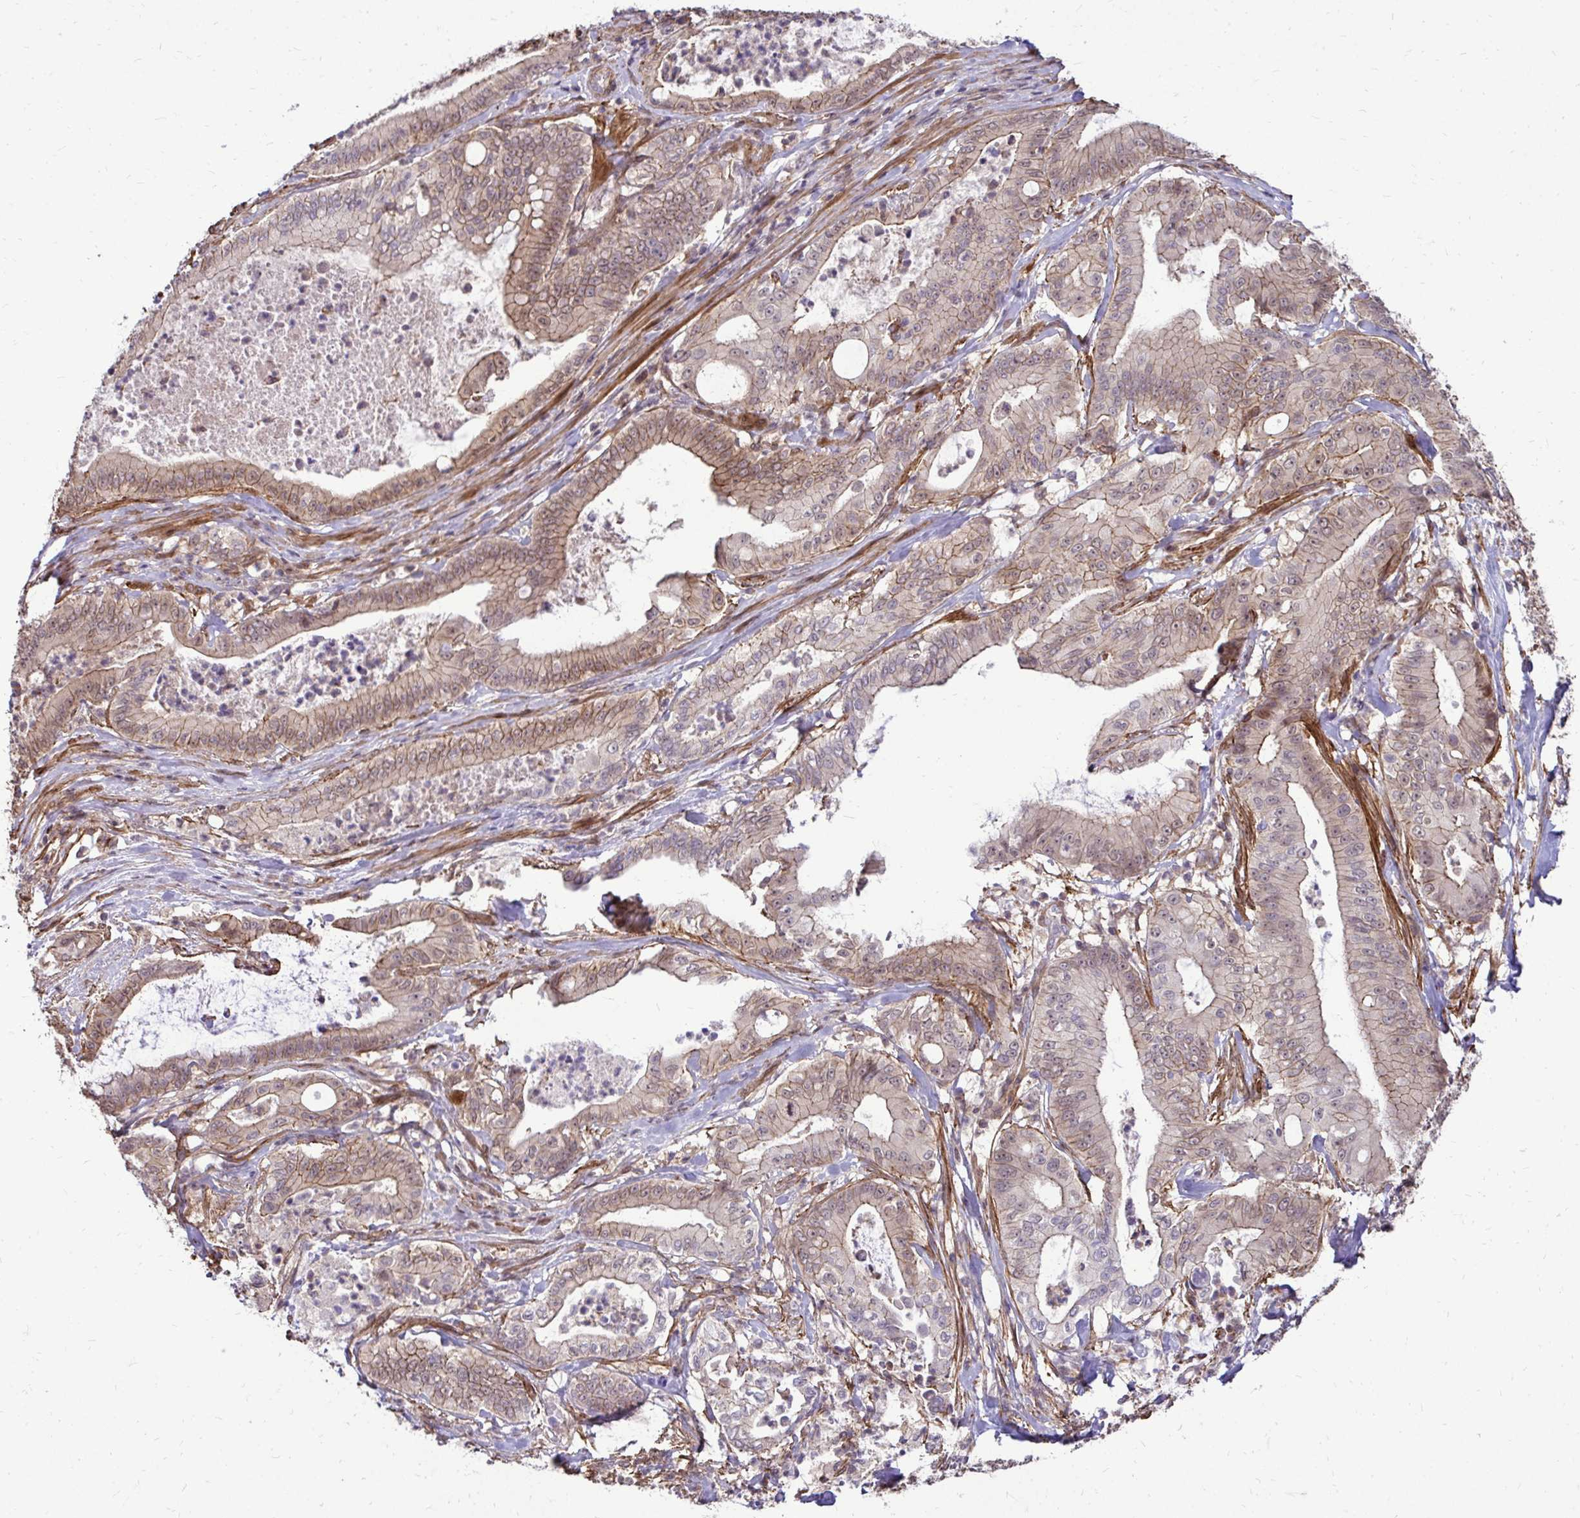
{"staining": {"intensity": "weak", "quantity": "25%-75%", "location": "cytoplasmic/membranous"}, "tissue": "pancreatic cancer", "cell_type": "Tumor cells", "image_type": "cancer", "snomed": [{"axis": "morphology", "description": "Adenocarcinoma, NOS"}, {"axis": "topography", "description": "Pancreas"}], "caption": "Immunohistochemical staining of pancreatic cancer (adenocarcinoma) reveals low levels of weak cytoplasmic/membranous staining in about 25%-75% of tumor cells.", "gene": "TRIP6", "patient": {"sex": "male", "age": 71}}